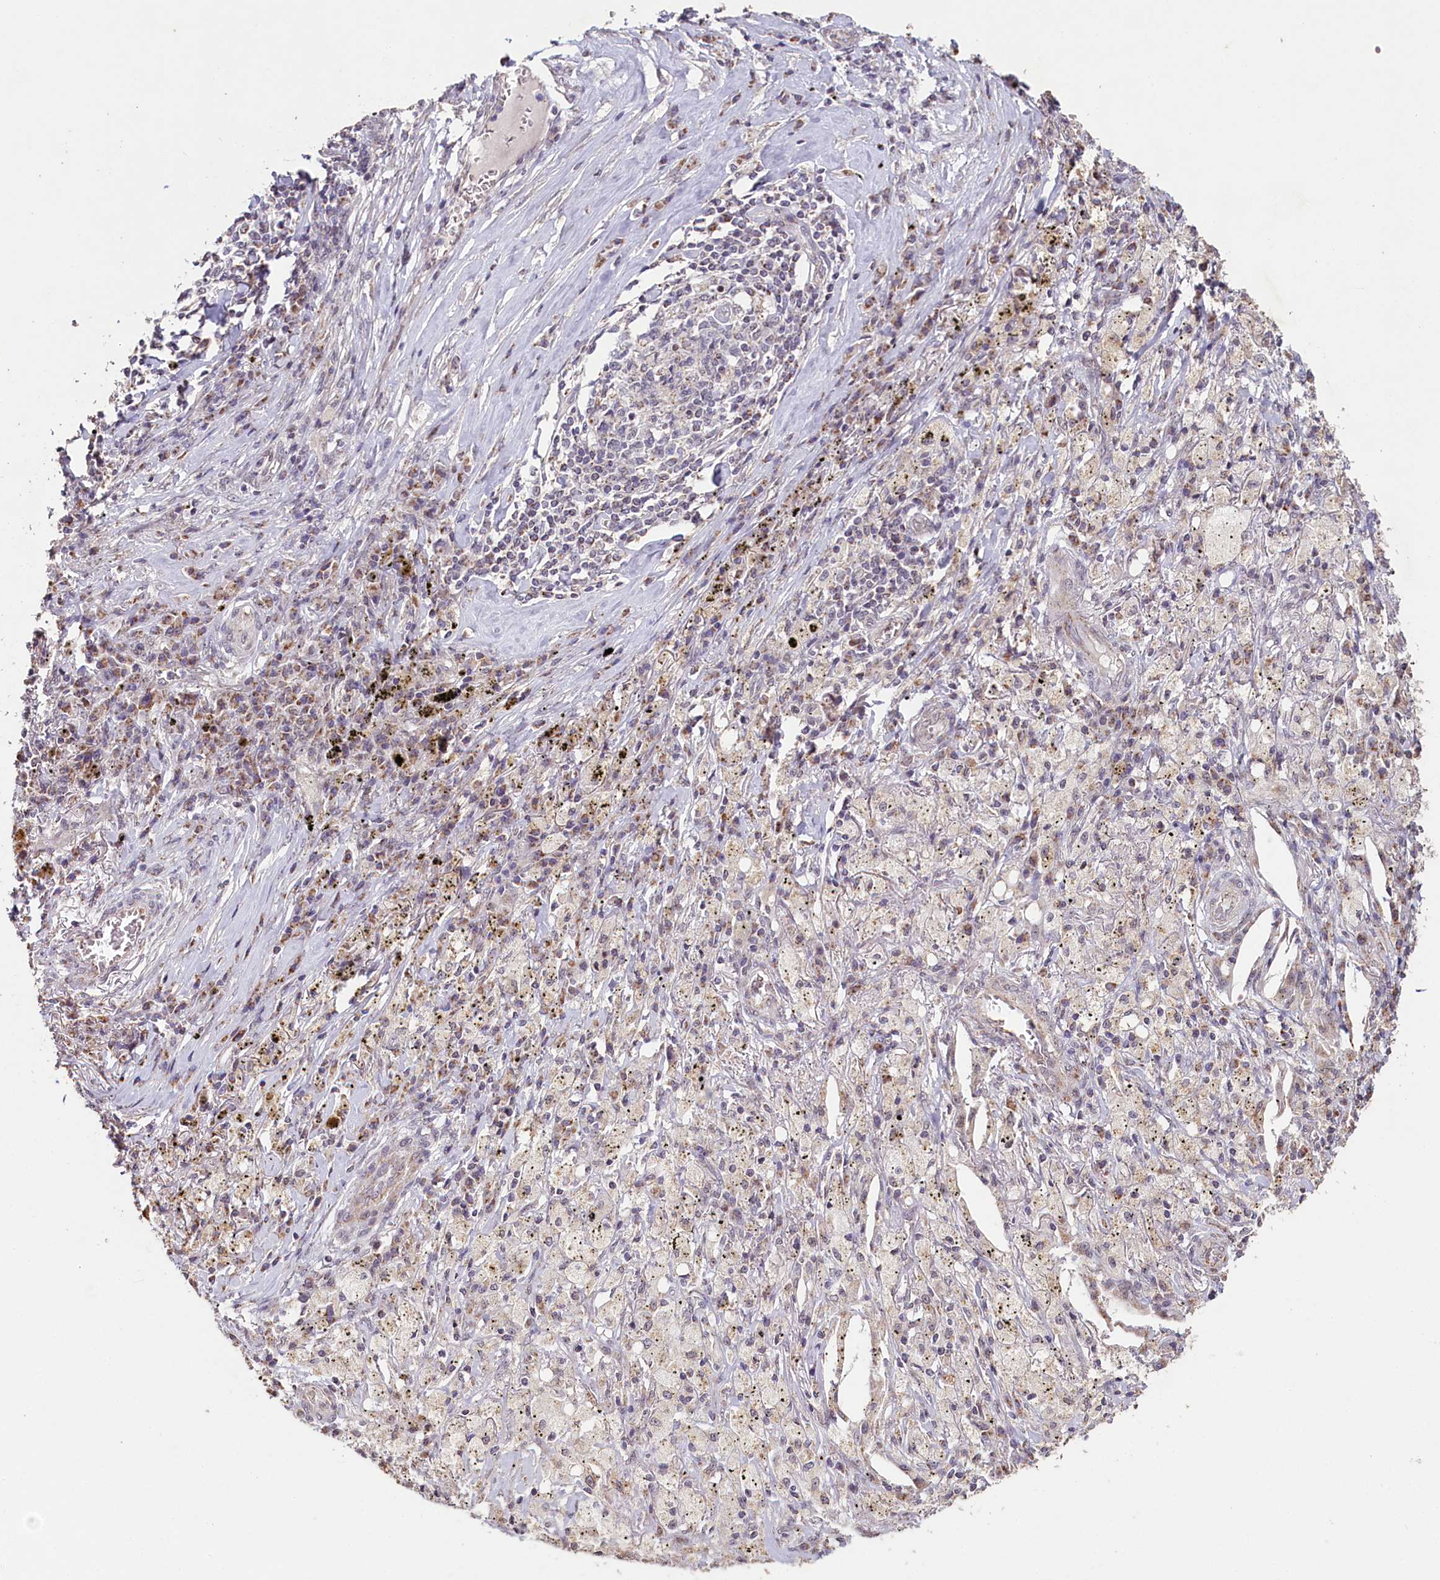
{"staining": {"intensity": "negative", "quantity": "none", "location": "none"}, "tissue": "lung cancer", "cell_type": "Tumor cells", "image_type": "cancer", "snomed": [{"axis": "morphology", "description": "Squamous cell carcinoma, NOS"}, {"axis": "topography", "description": "Lung"}], "caption": "Squamous cell carcinoma (lung) was stained to show a protein in brown. There is no significant expression in tumor cells.", "gene": "PDE6D", "patient": {"sex": "female", "age": 63}}